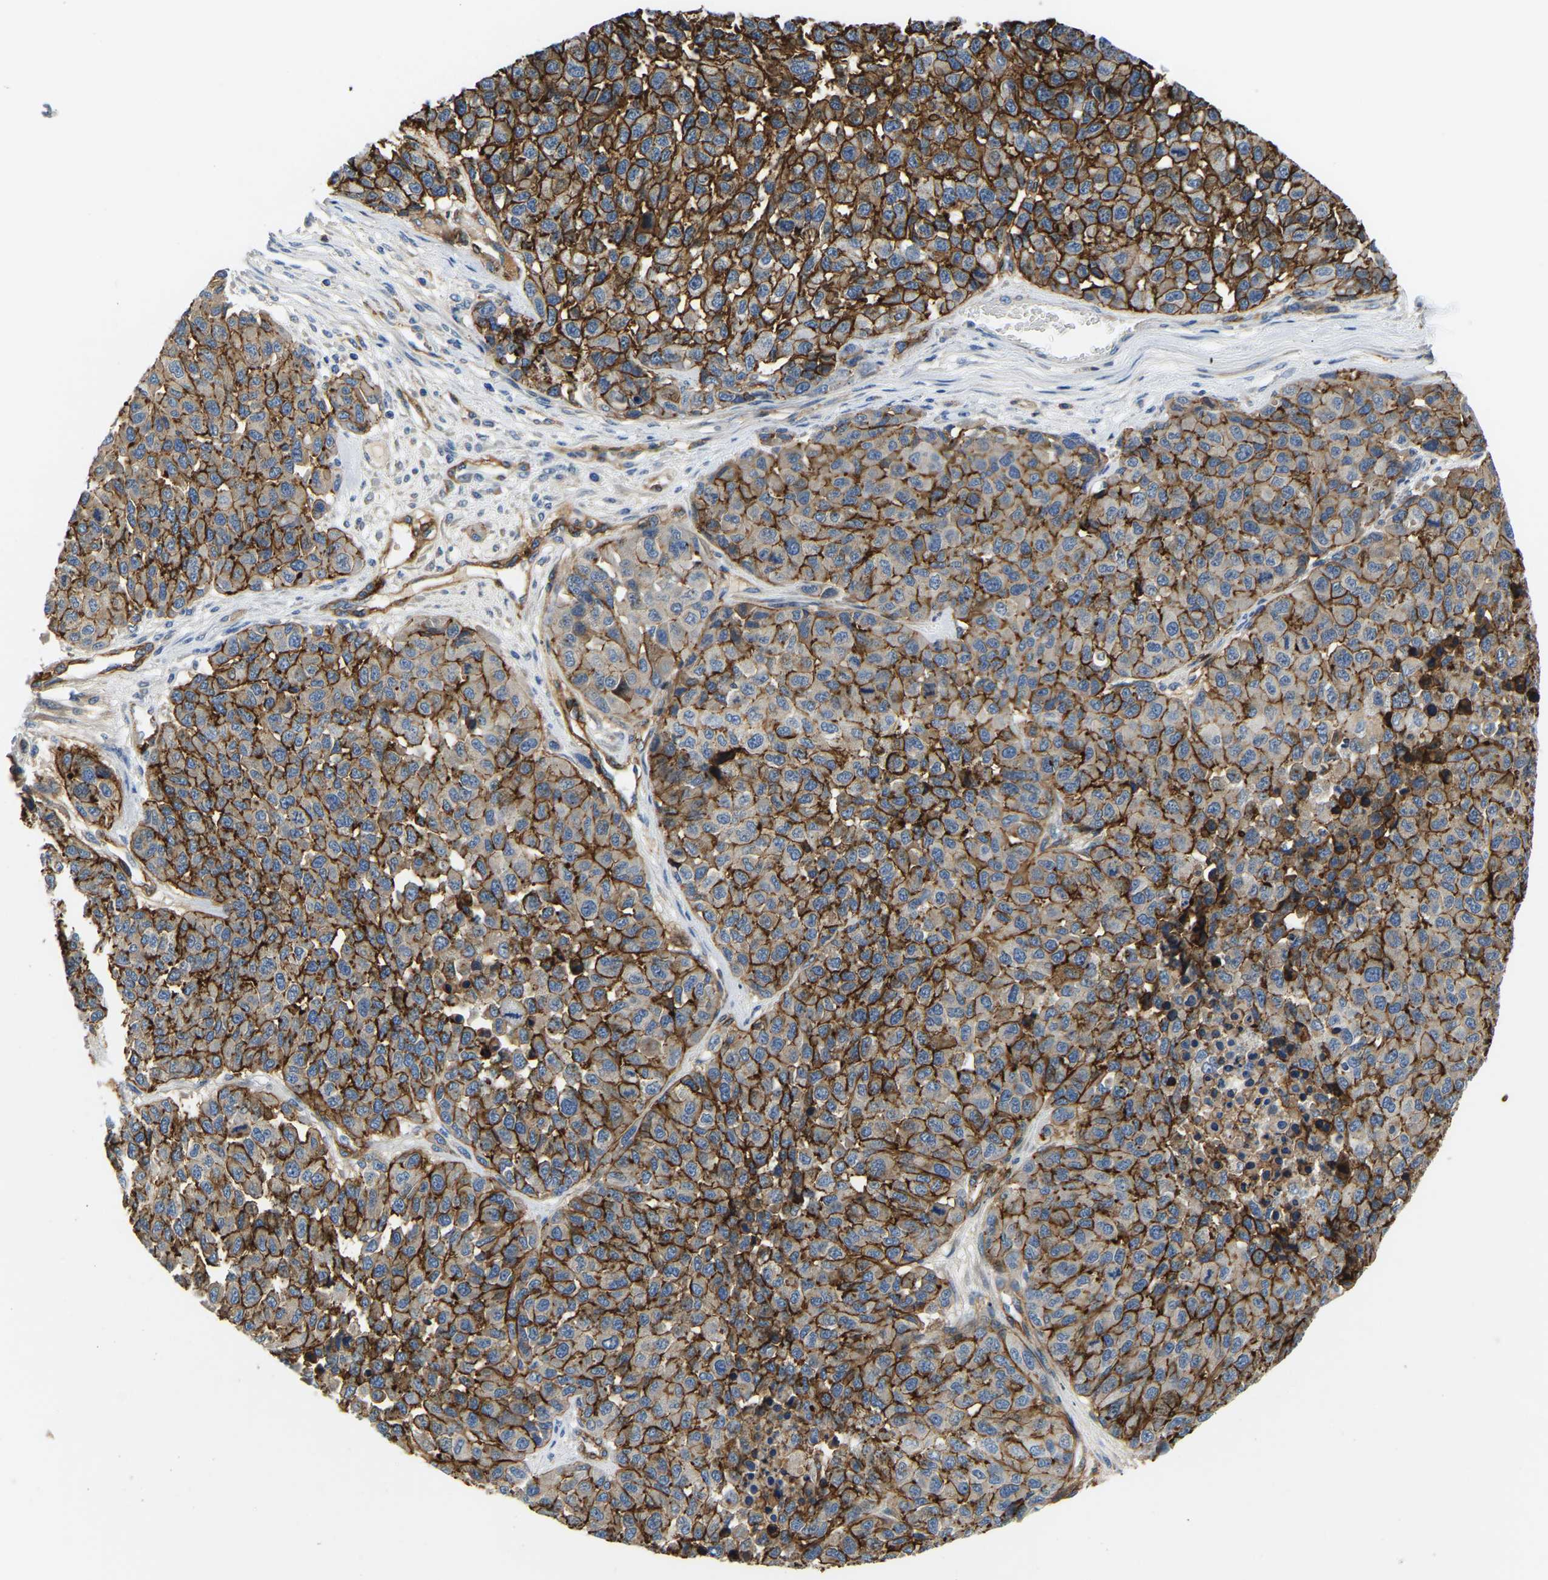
{"staining": {"intensity": "strong", "quantity": "25%-75%", "location": "cytoplasmic/membranous"}, "tissue": "melanoma", "cell_type": "Tumor cells", "image_type": "cancer", "snomed": [{"axis": "morphology", "description": "Malignant melanoma, NOS"}, {"axis": "topography", "description": "Skin"}], "caption": "Human malignant melanoma stained for a protein (brown) reveals strong cytoplasmic/membranous positive staining in approximately 25%-75% of tumor cells.", "gene": "LIAS", "patient": {"sex": "male", "age": 62}}